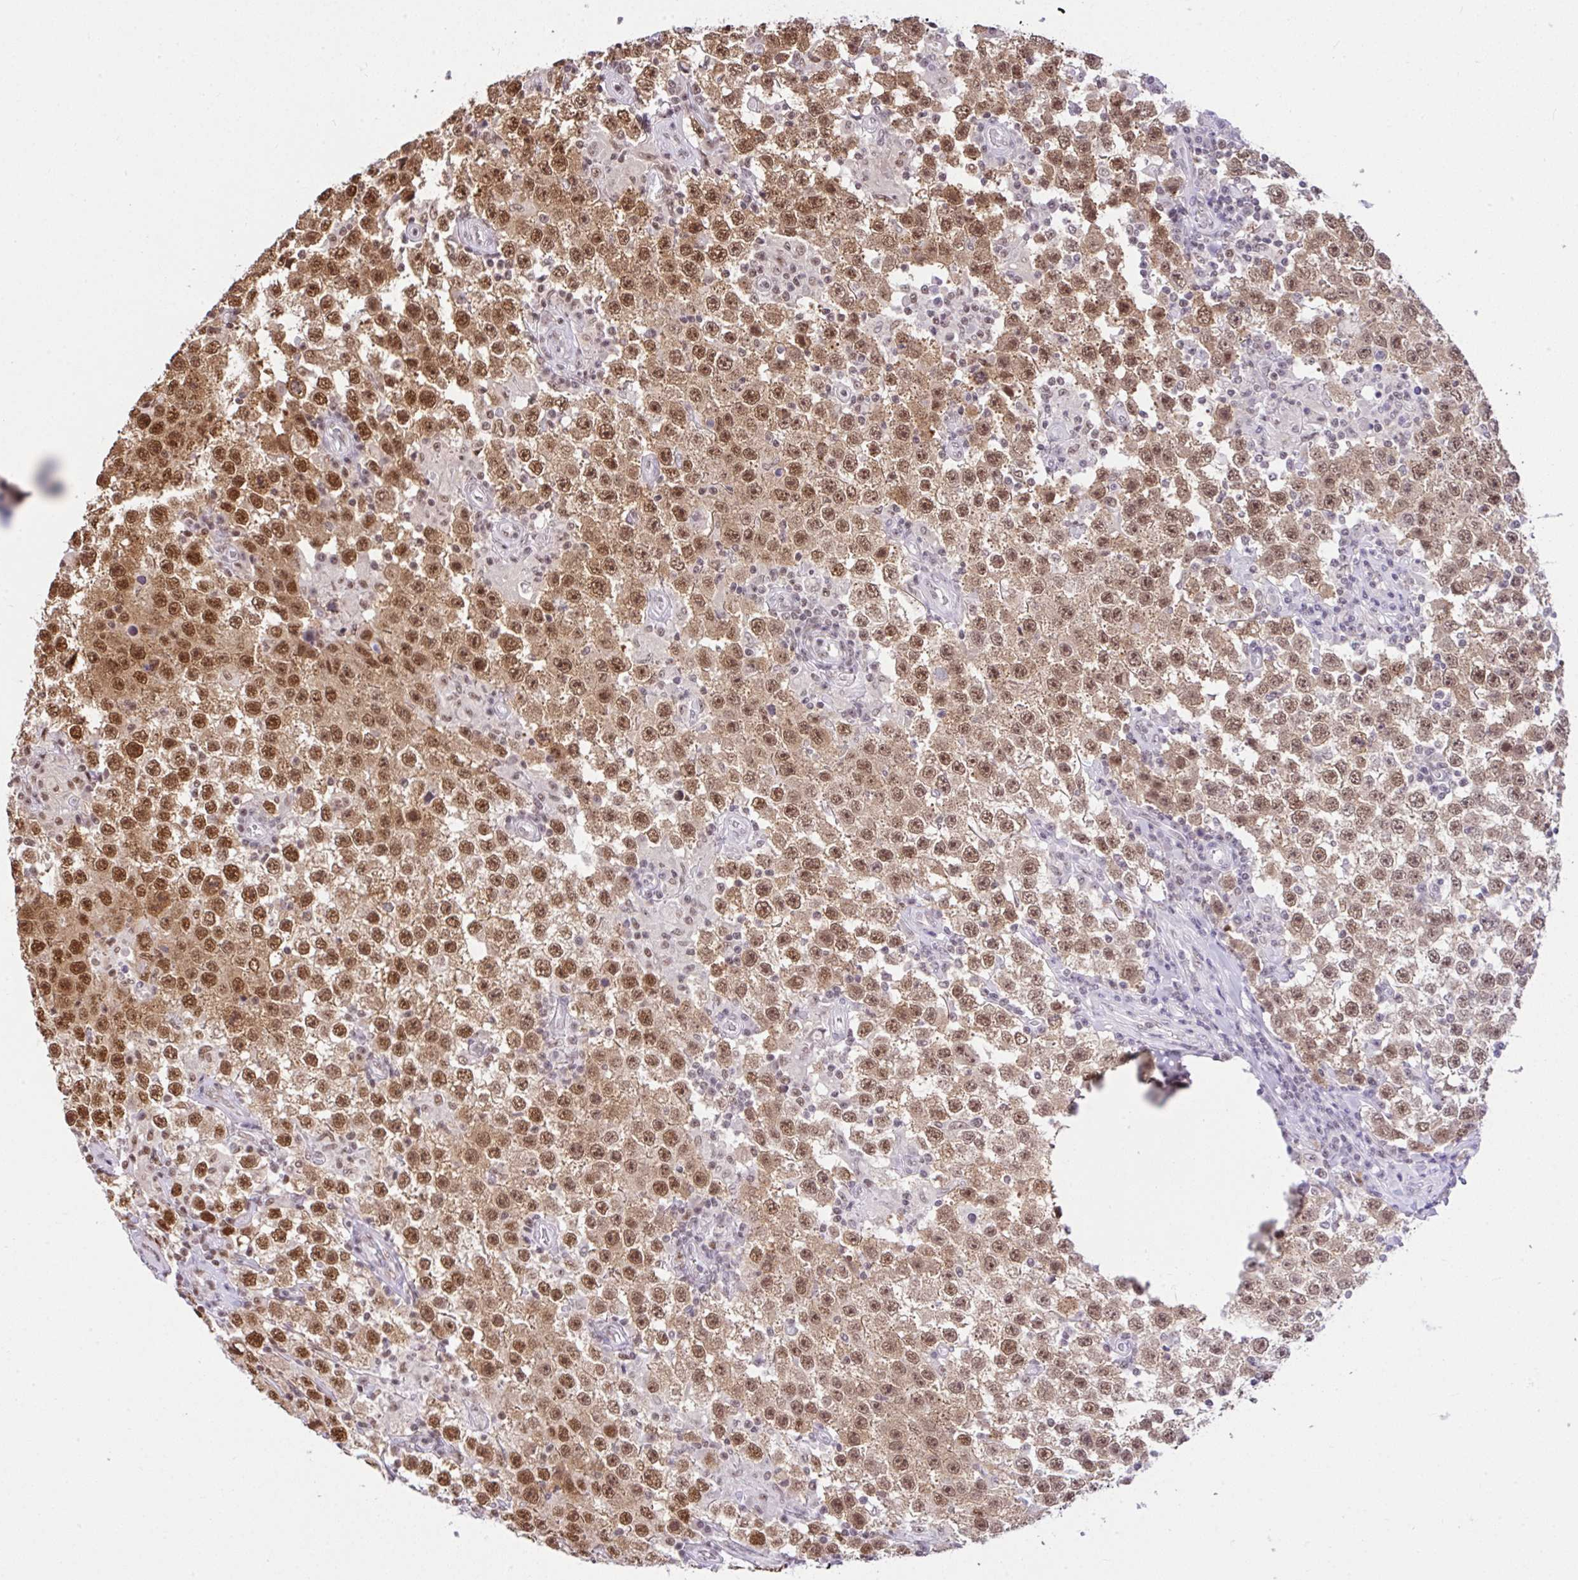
{"staining": {"intensity": "moderate", "quantity": "25%-75%", "location": "nuclear"}, "tissue": "testis cancer", "cell_type": "Tumor cells", "image_type": "cancer", "snomed": [{"axis": "morphology", "description": "Normal tissue, NOS"}, {"axis": "morphology", "description": "Urothelial carcinoma, High grade"}, {"axis": "morphology", "description": "Seminoma, NOS"}, {"axis": "morphology", "description": "Carcinoma, Embryonal, NOS"}, {"axis": "topography", "description": "Urinary bladder"}, {"axis": "topography", "description": "Testis"}], "caption": "A photomicrograph of testis cancer (high-grade urothelial carcinoma) stained for a protein exhibits moderate nuclear brown staining in tumor cells. (DAB IHC with brightfield microscopy, high magnification).", "gene": "CCDC12", "patient": {"sex": "male", "age": 41}}